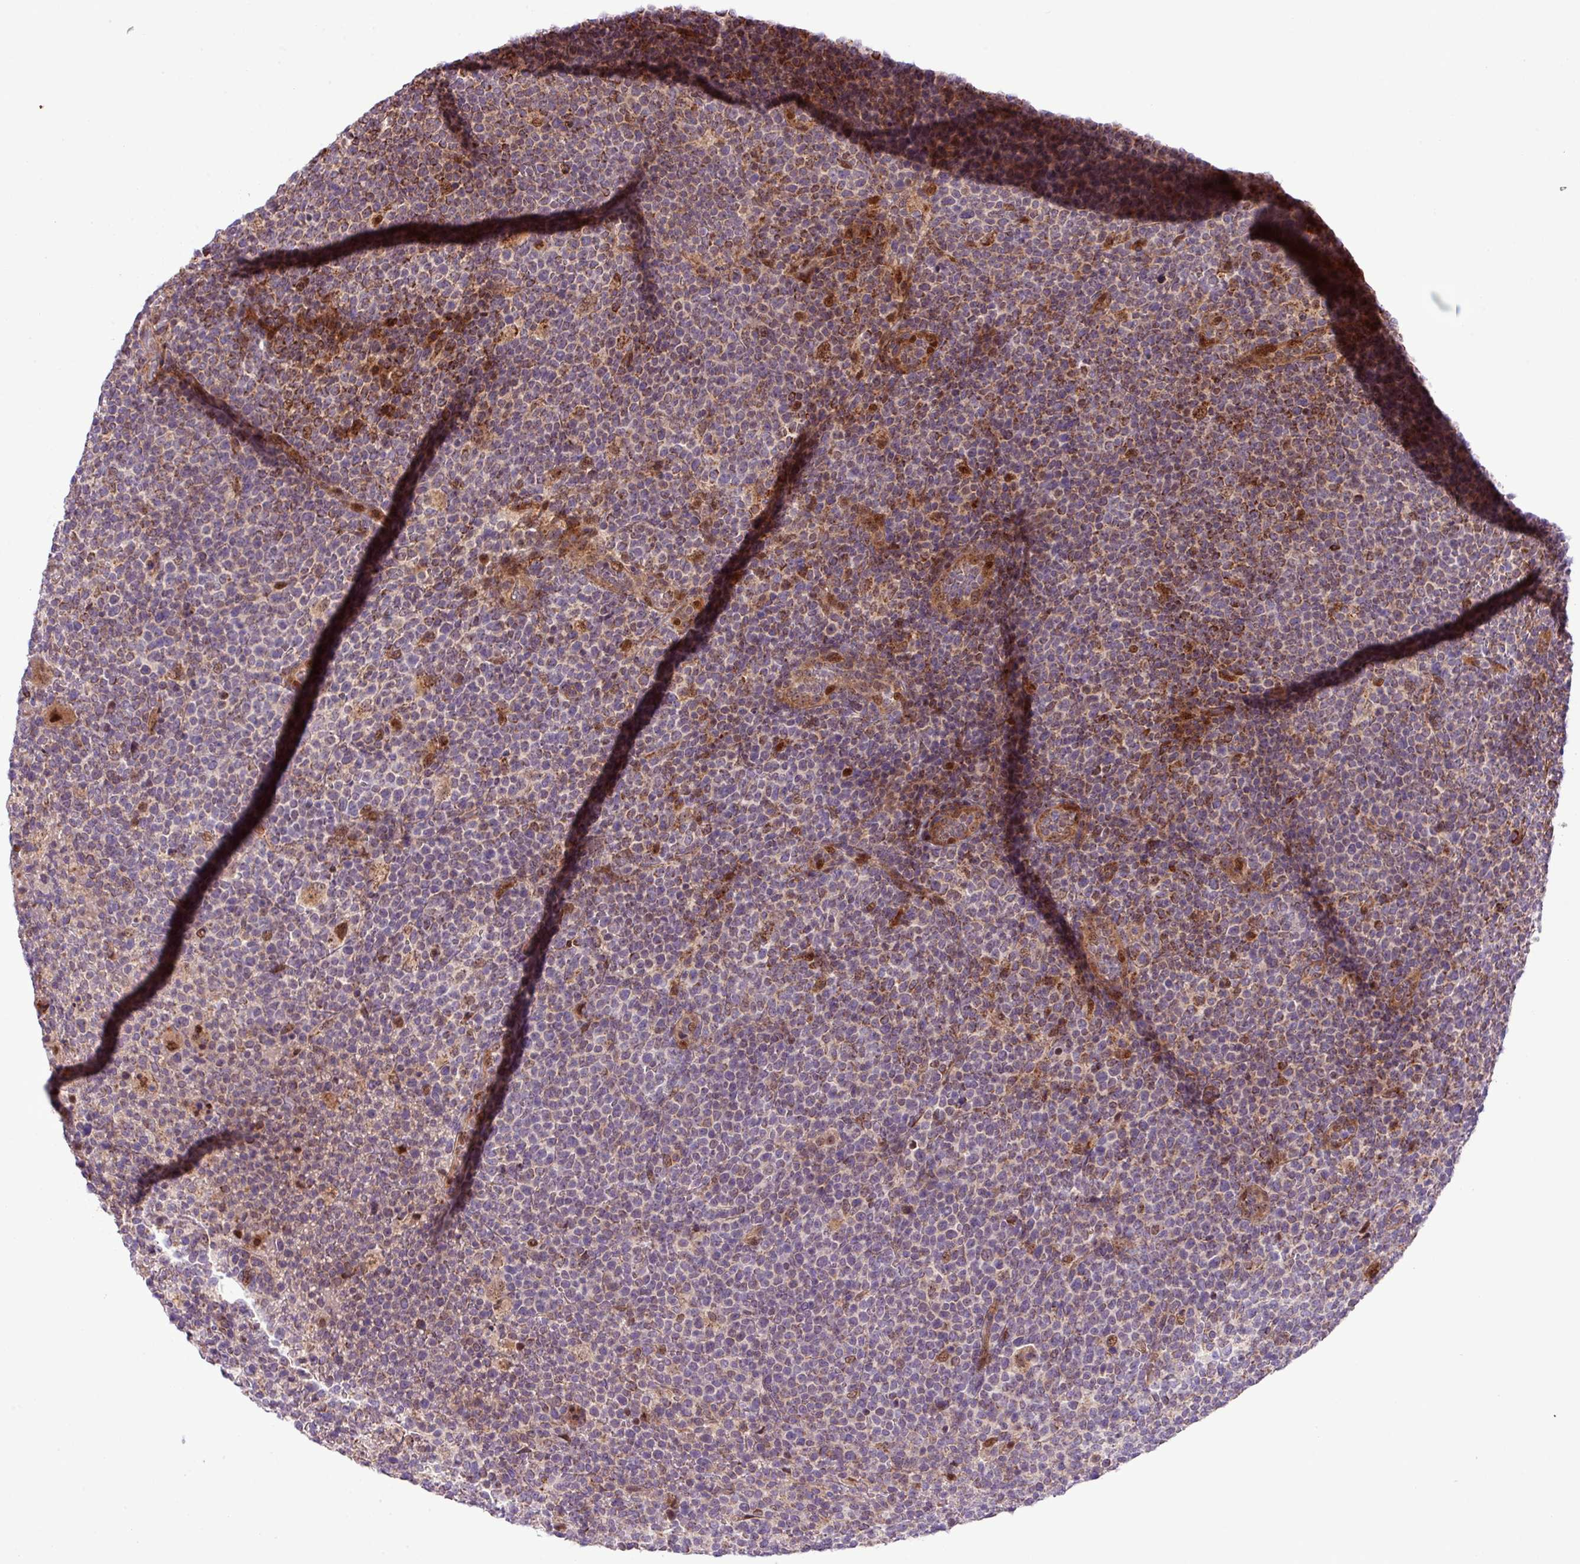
{"staining": {"intensity": "moderate", "quantity": "<25%", "location": "cytoplasmic/membranous"}, "tissue": "lymphoma", "cell_type": "Tumor cells", "image_type": "cancer", "snomed": [{"axis": "morphology", "description": "Malignant lymphoma, non-Hodgkin's type, High grade"}, {"axis": "topography", "description": "Lymph node"}], "caption": "Tumor cells exhibit low levels of moderate cytoplasmic/membranous positivity in approximately <25% of cells in human high-grade malignant lymphoma, non-Hodgkin's type. The staining was performed using DAB, with brown indicating positive protein expression. Nuclei are stained blue with hematoxylin.", "gene": "B3GNT9", "patient": {"sex": "male", "age": 61}}